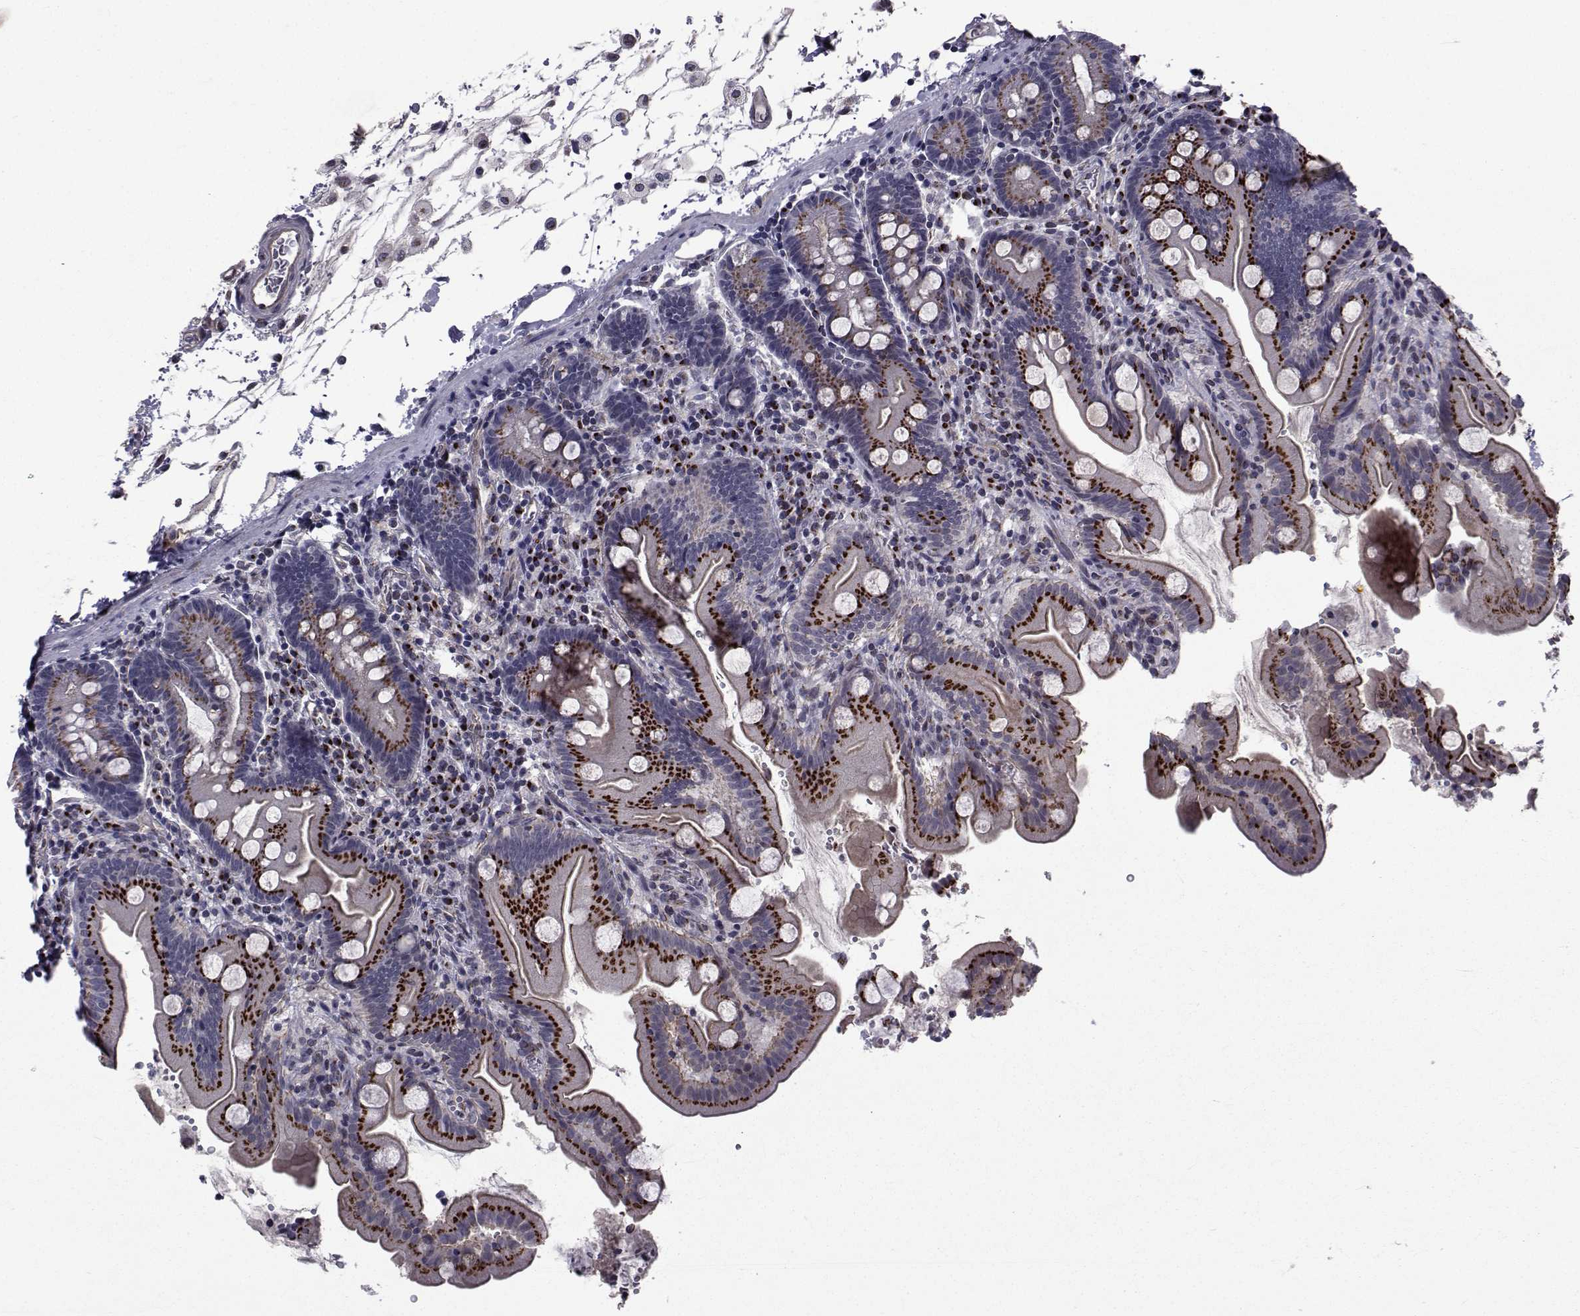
{"staining": {"intensity": "strong", "quantity": ">75%", "location": "cytoplasmic/membranous"}, "tissue": "small intestine", "cell_type": "Glandular cells", "image_type": "normal", "snomed": [{"axis": "morphology", "description": "Normal tissue, NOS"}, {"axis": "topography", "description": "Small intestine"}], "caption": "Immunohistochemical staining of normal small intestine displays high levels of strong cytoplasmic/membranous expression in approximately >75% of glandular cells. (IHC, brightfield microscopy, high magnification).", "gene": "ATP6V1C2", "patient": {"sex": "female", "age": 44}}